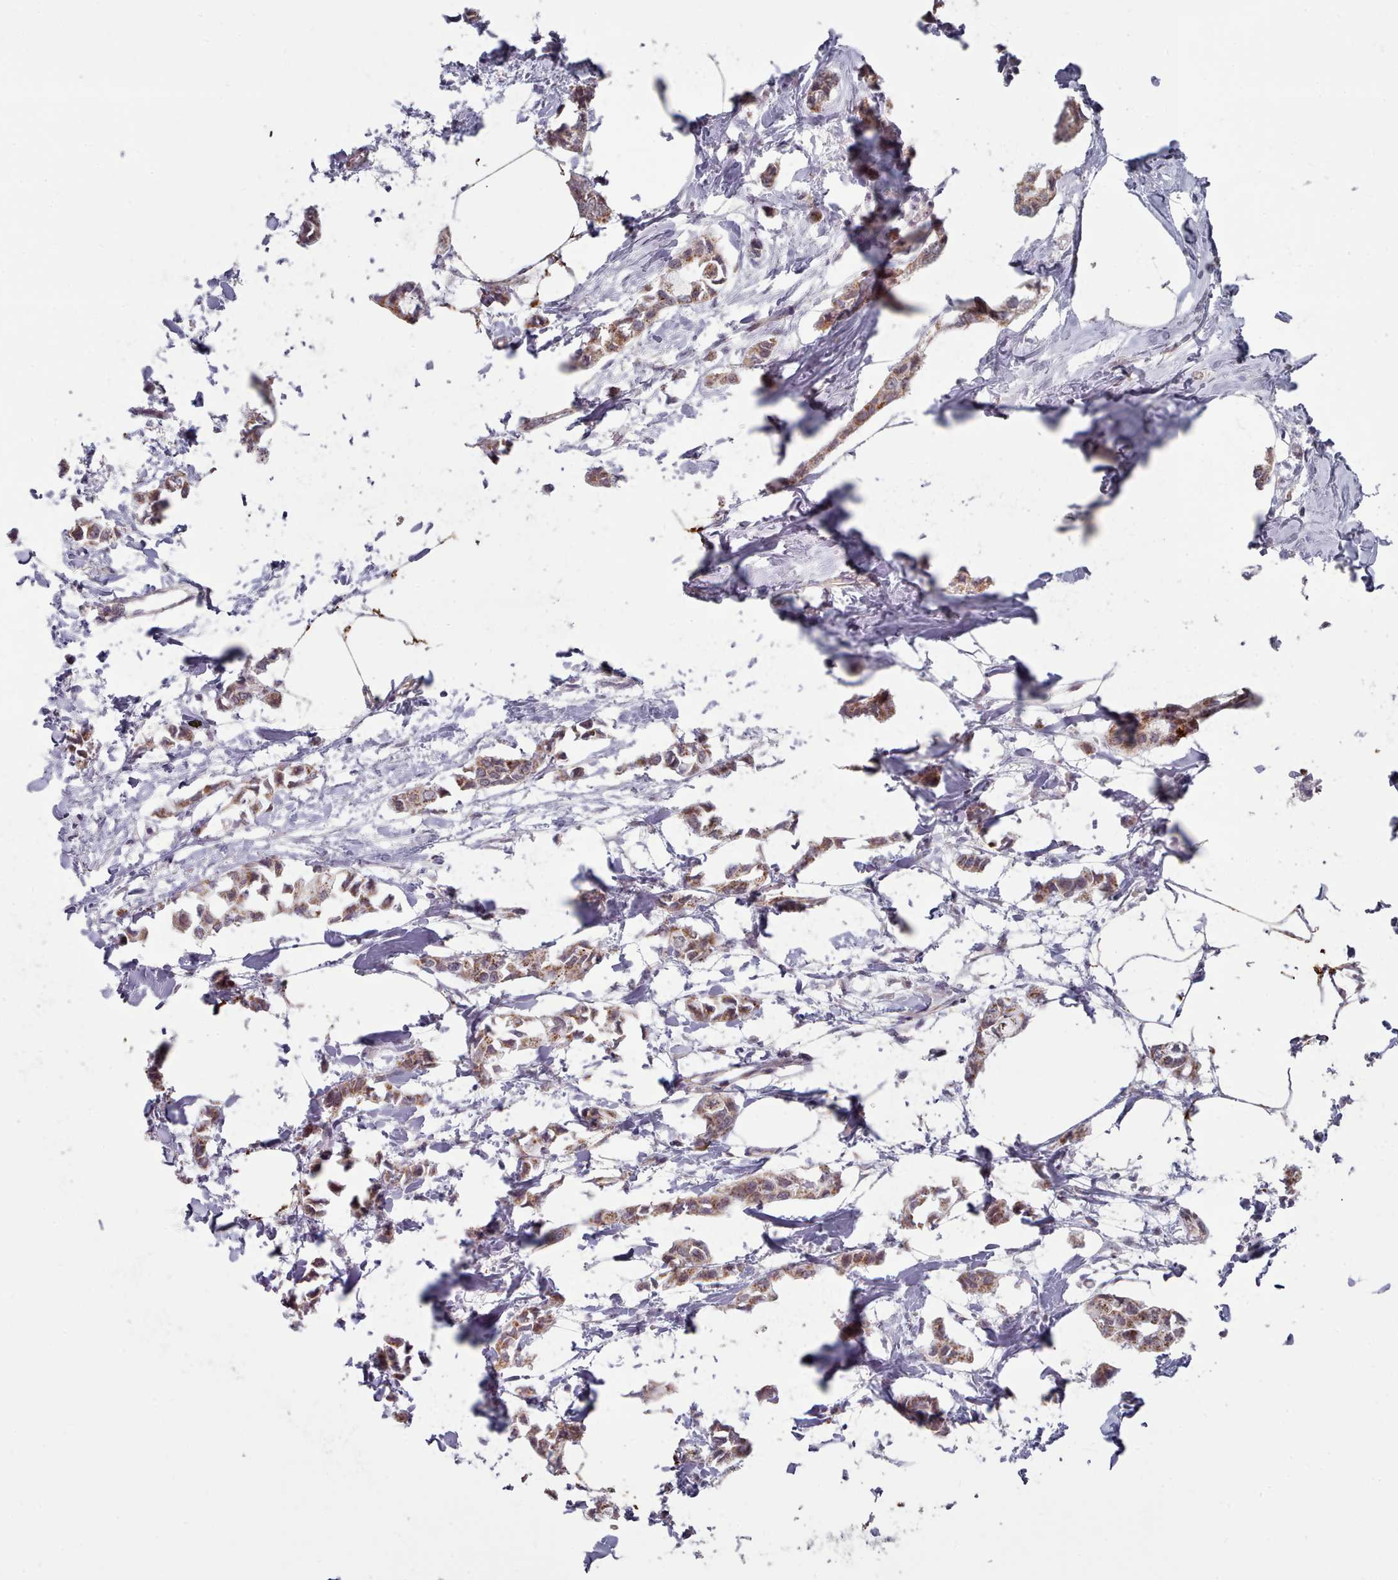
{"staining": {"intensity": "moderate", "quantity": ">75%", "location": "cytoplasmic/membranous"}, "tissue": "breast cancer", "cell_type": "Tumor cells", "image_type": "cancer", "snomed": [{"axis": "morphology", "description": "Duct carcinoma"}, {"axis": "topography", "description": "Breast"}], "caption": "A brown stain highlights moderate cytoplasmic/membranous expression of a protein in breast cancer tumor cells. (IHC, brightfield microscopy, high magnification).", "gene": "TRARG1", "patient": {"sex": "female", "age": 73}}